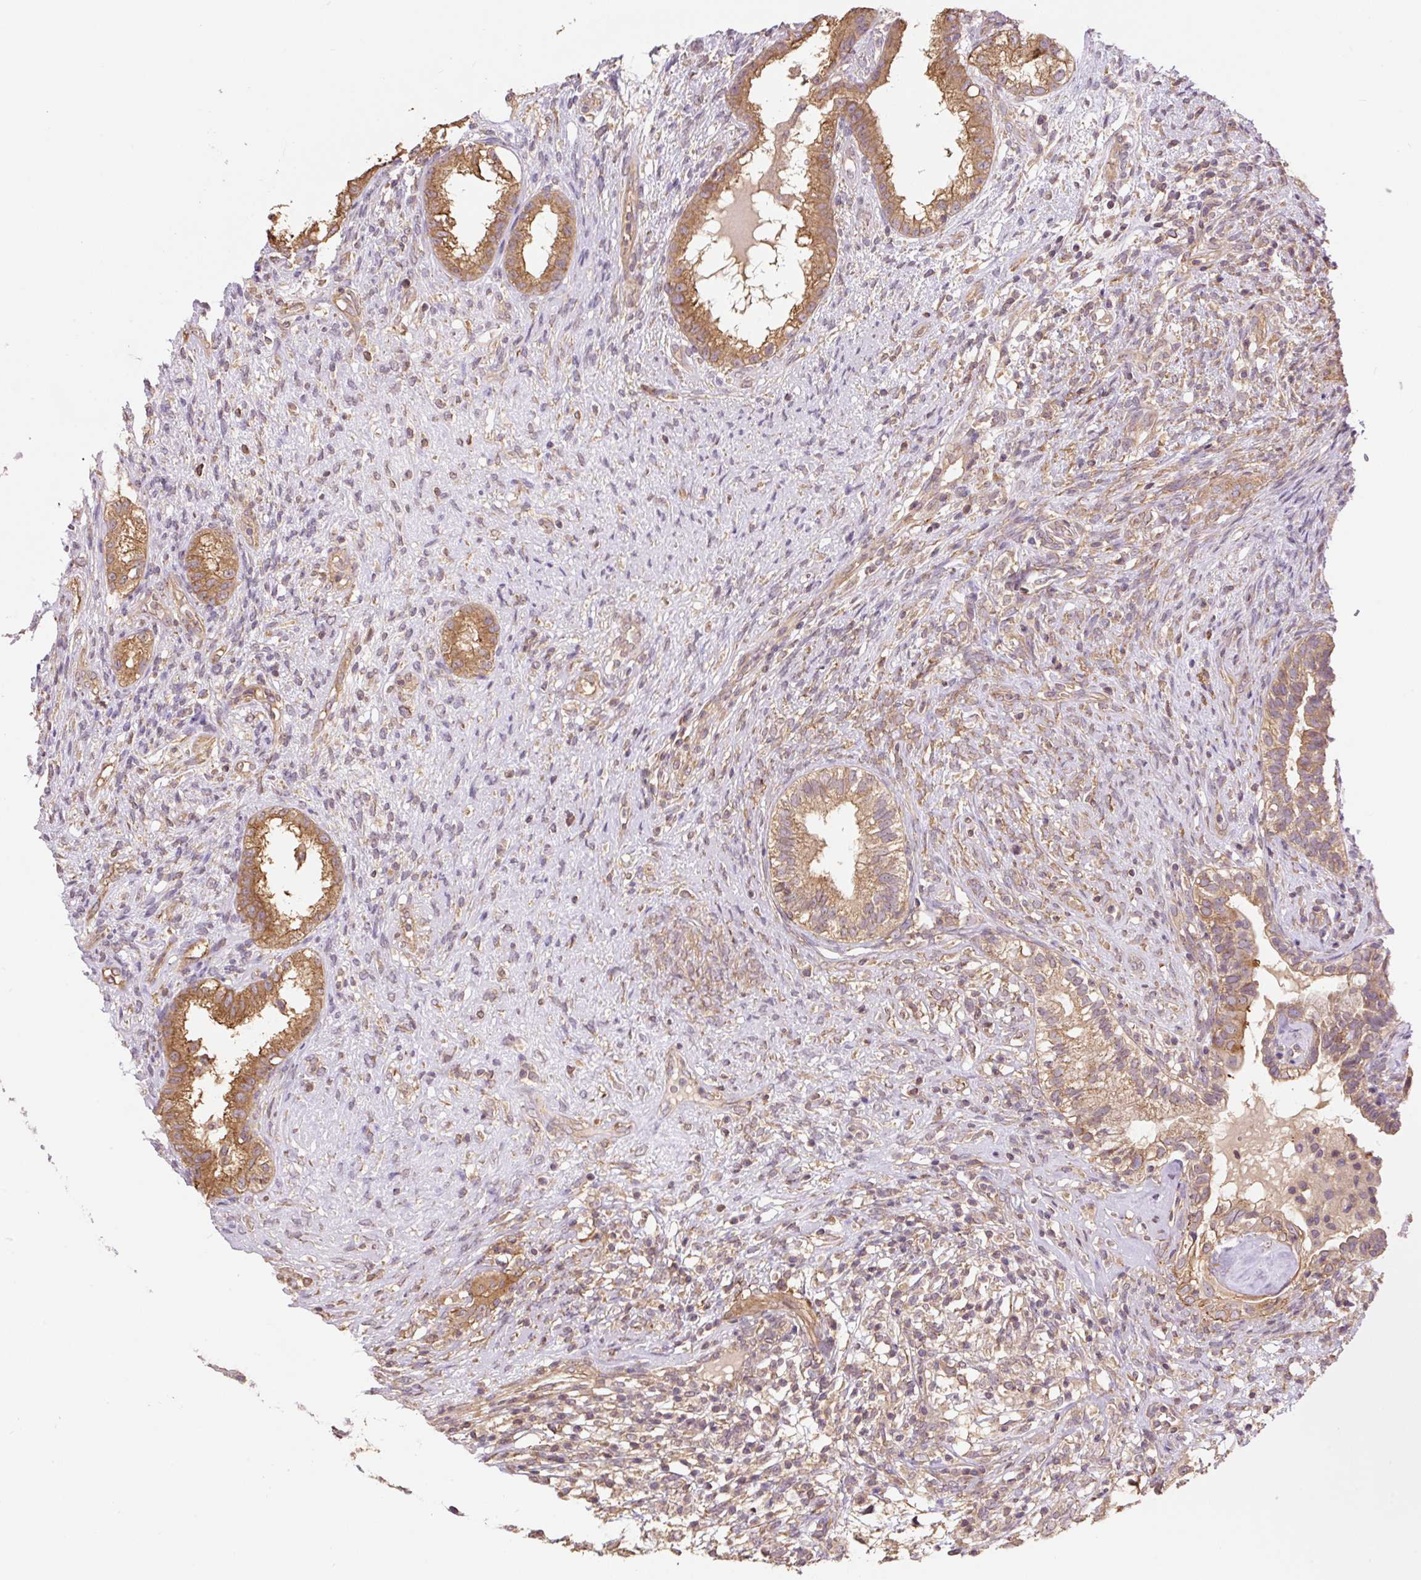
{"staining": {"intensity": "moderate", "quantity": ">75%", "location": "cytoplasmic/membranous"}, "tissue": "testis cancer", "cell_type": "Tumor cells", "image_type": "cancer", "snomed": [{"axis": "morphology", "description": "Seminoma, NOS"}, {"axis": "morphology", "description": "Carcinoma, Embryonal, NOS"}, {"axis": "topography", "description": "Testis"}], "caption": "Human seminoma (testis) stained for a protein (brown) displays moderate cytoplasmic/membranous positive positivity in about >75% of tumor cells.", "gene": "COX8A", "patient": {"sex": "male", "age": 41}}